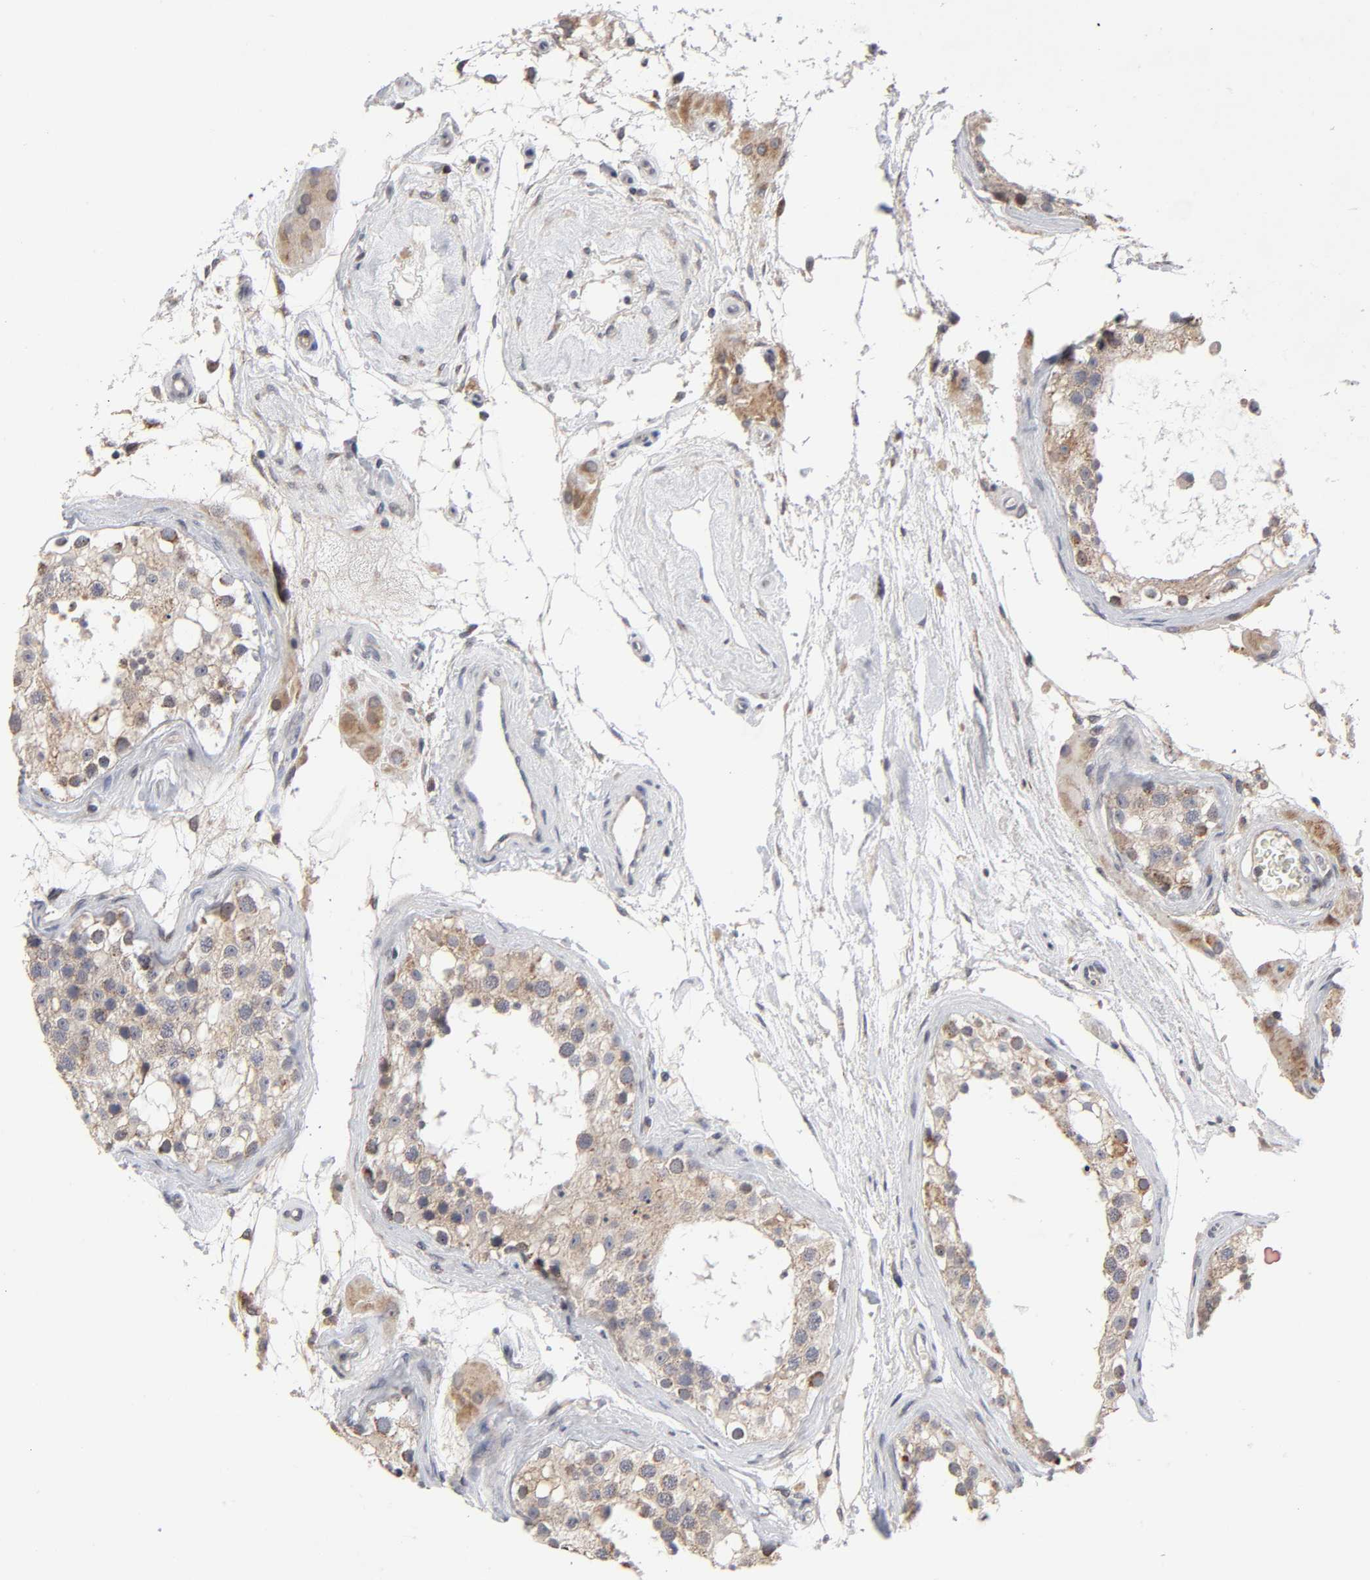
{"staining": {"intensity": "moderate", "quantity": "<25%", "location": "cytoplasmic/membranous"}, "tissue": "testis", "cell_type": "Cells in seminiferous ducts", "image_type": "normal", "snomed": [{"axis": "morphology", "description": "Normal tissue, NOS"}, {"axis": "topography", "description": "Testis"}], "caption": "Immunohistochemical staining of unremarkable human testis reveals moderate cytoplasmic/membranous protein staining in approximately <25% of cells in seminiferous ducts. (Stains: DAB in brown, nuclei in blue, Microscopy: brightfield microscopy at high magnification).", "gene": "AUH", "patient": {"sex": "male", "age": 68}}